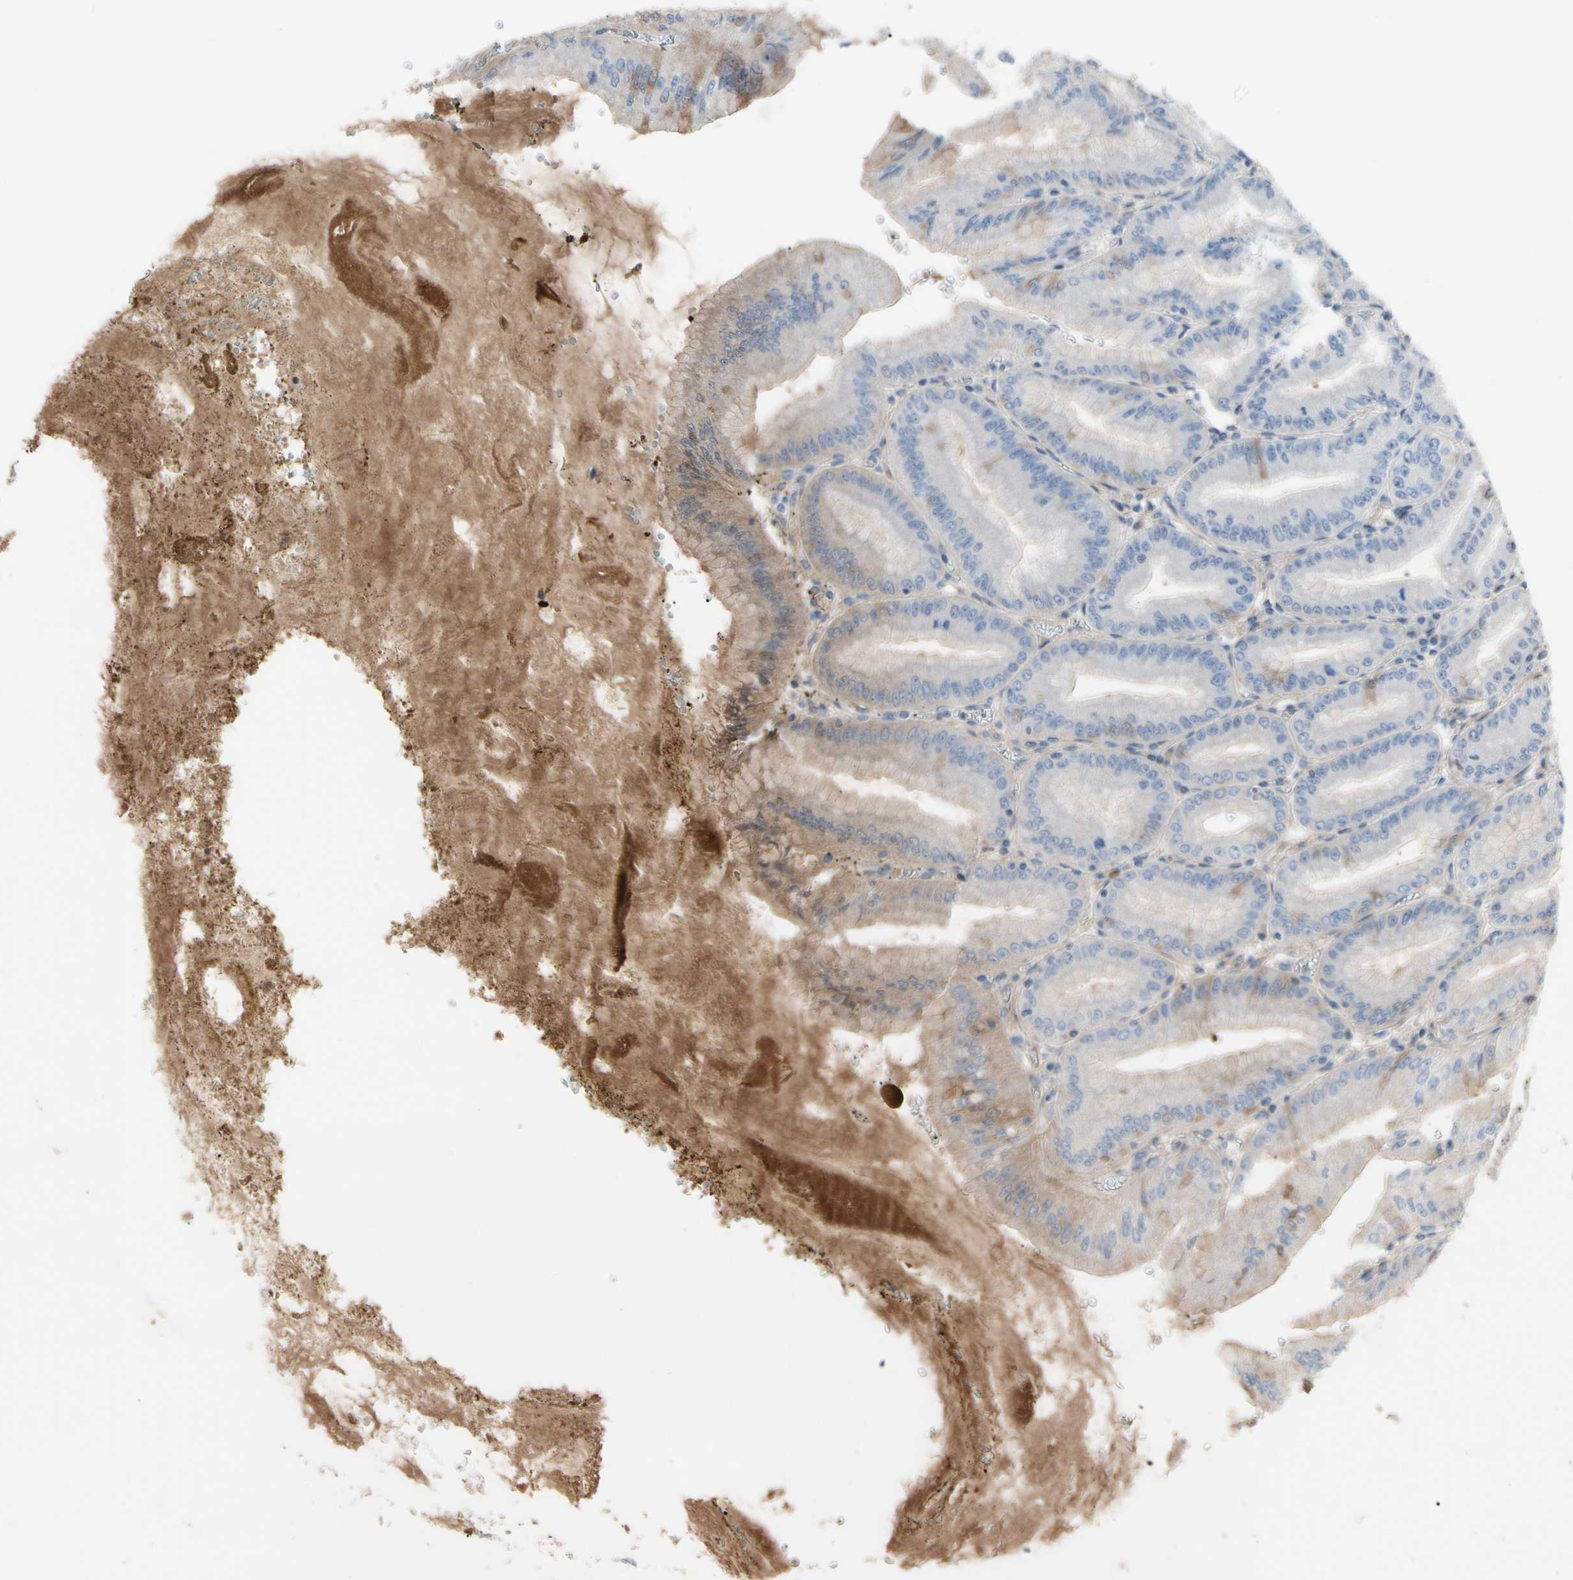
{"staining": {"intensity": "moderate", "quantity": "<25%", "location": "cytoplasmic/membranous"}, "tissue": "stomach", "cell_type": "Glandular cells", "image_type": "normal", "snomed": [{"axis": "morphology", "description": "Normal tissue, NOS"}, {"axis": "topography", "description": "Stomach, lower"}], "caption": "This histopathology image displays IHC staining of unremarkable human stomach, with low moderate cytoplasmic/membranous staining in approximately <25% of glandular cells.", "gene": "CRTAC1", "patient": {"sex": "male", "age": 71}}